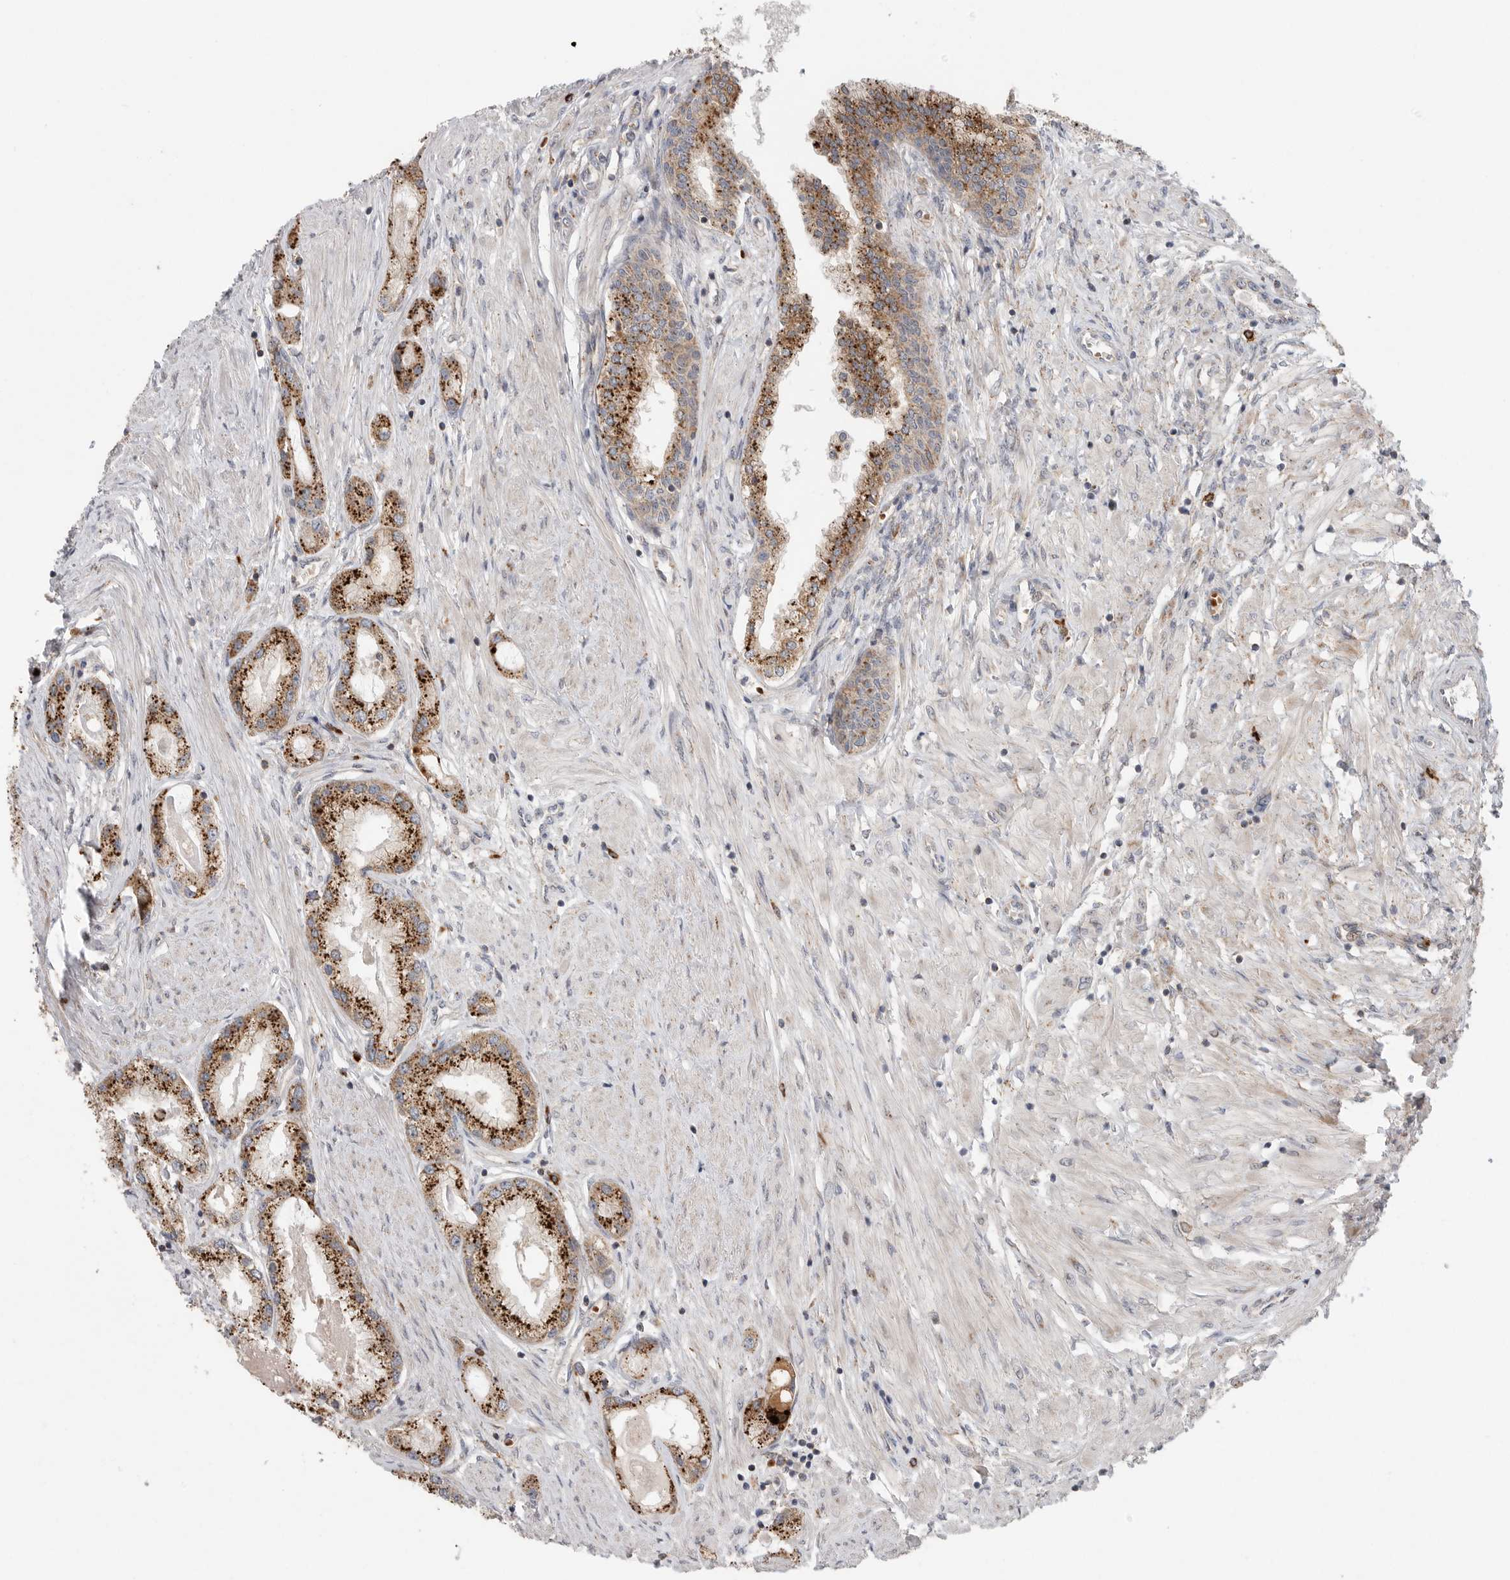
{"staining": {"intensity": "strong", "quantity": ">75%", "location": "cytoplasmic/membranous"}, "tissue": "prostate cancer", "cell_type": "Tumor cells", "image_type": "cancer", "snomed": [{"axis": "morphology", "description": "Adenocarcinoma, Low grade"}, {"axis": "topography", "description": "Prostate"}], "caption": "Prostate adenocarcinoma (low-grade) stained with a brown dye demonstrates strong cytoplasmic/membranous positive positivity in approximately >75% of tumor cells.", "gene": "GALNS", "patient": {"sex": "male", "age": 62}}